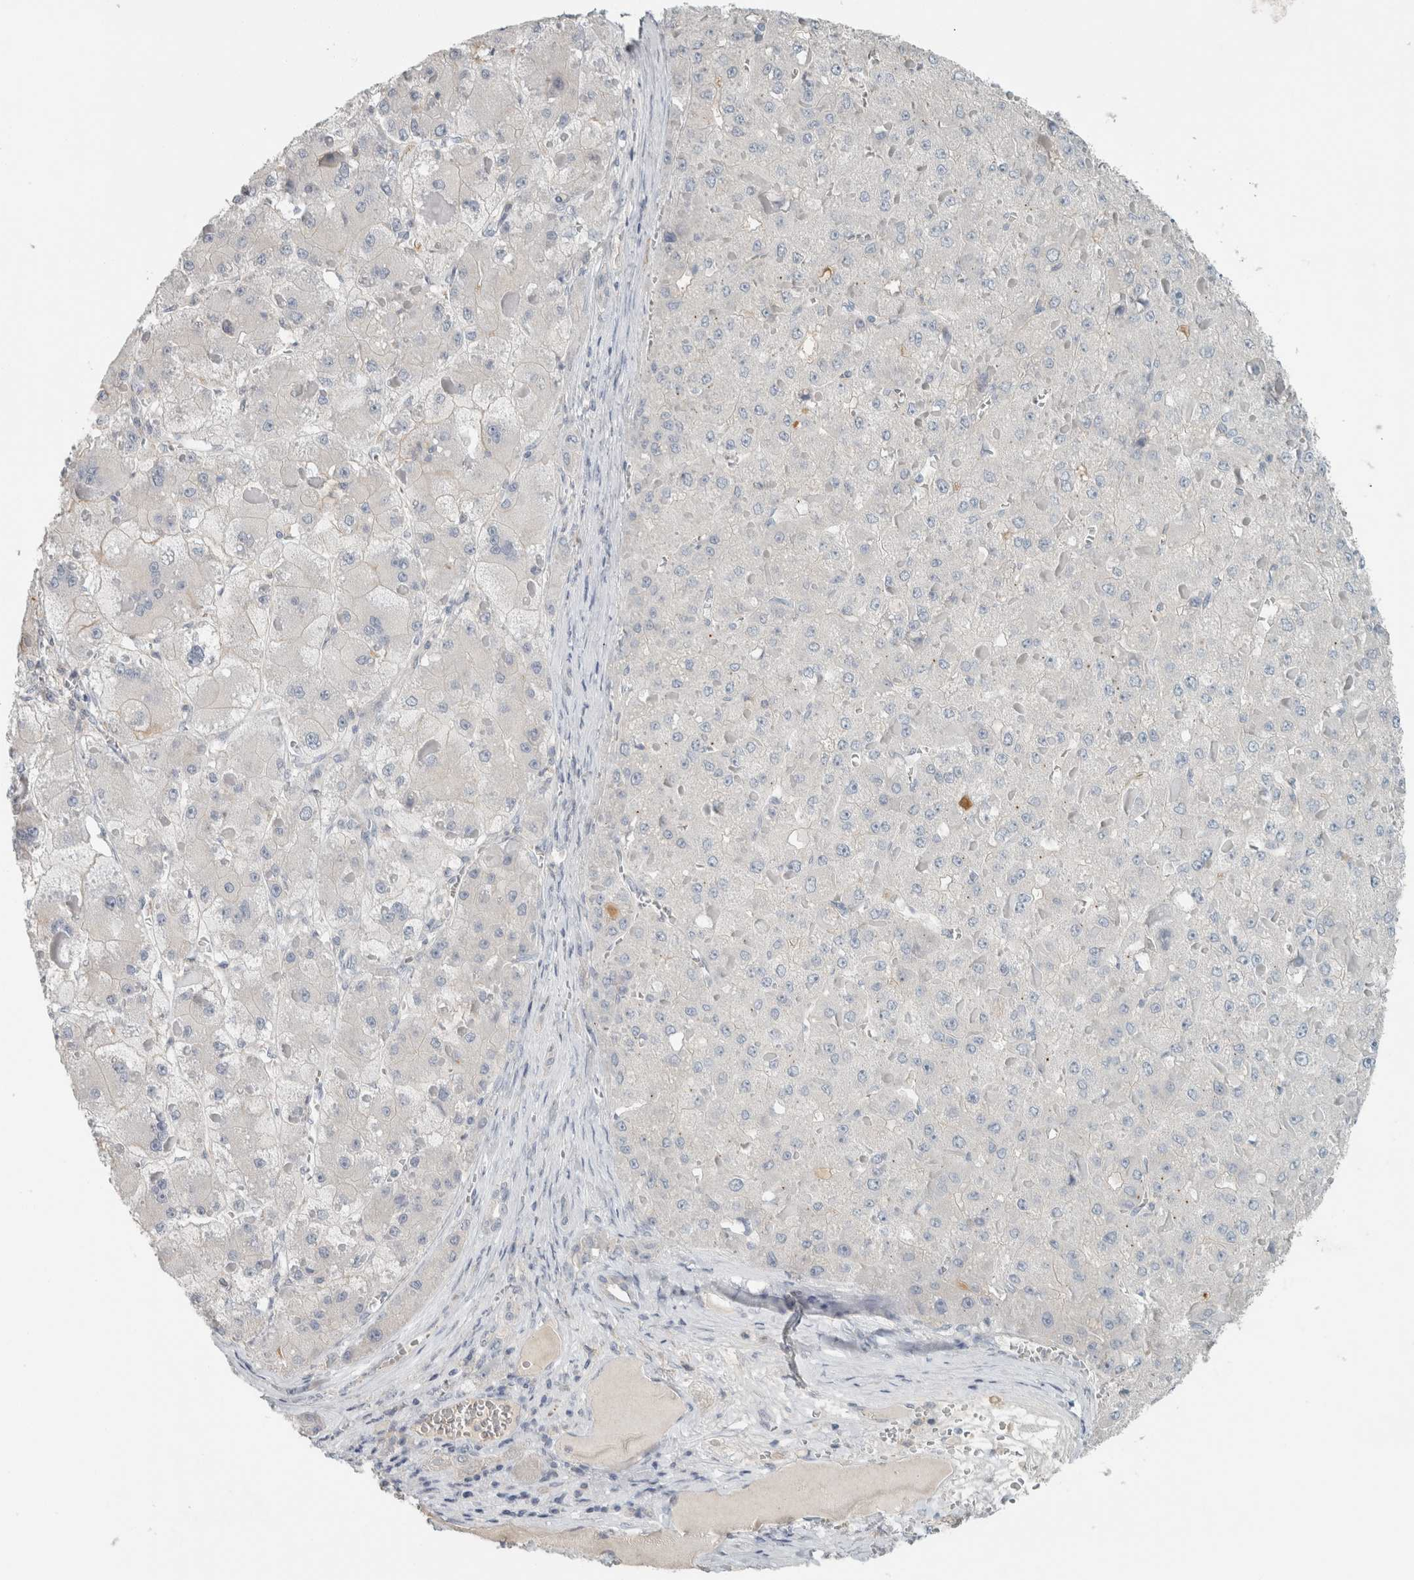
{"staining": {"intensity": "negative", "quantity": "none", "location": "none"}, "tissue": "liver cancer", "cell_type": "Tumor cells", "image_type": "cancer", "snomed": [{"axis": "morphology", "description": "Carcinoma, Hepatocellular, NOS"}, {"axis": "topography", "description": "Liver"}], "caption": "The immunohistochemistry photomicrograph has no significant expression in tumor cells of liver hepatocellular carcinoma tissue.", "gene": "SCIN", "patient": {"sex": "female", "age": 73}}